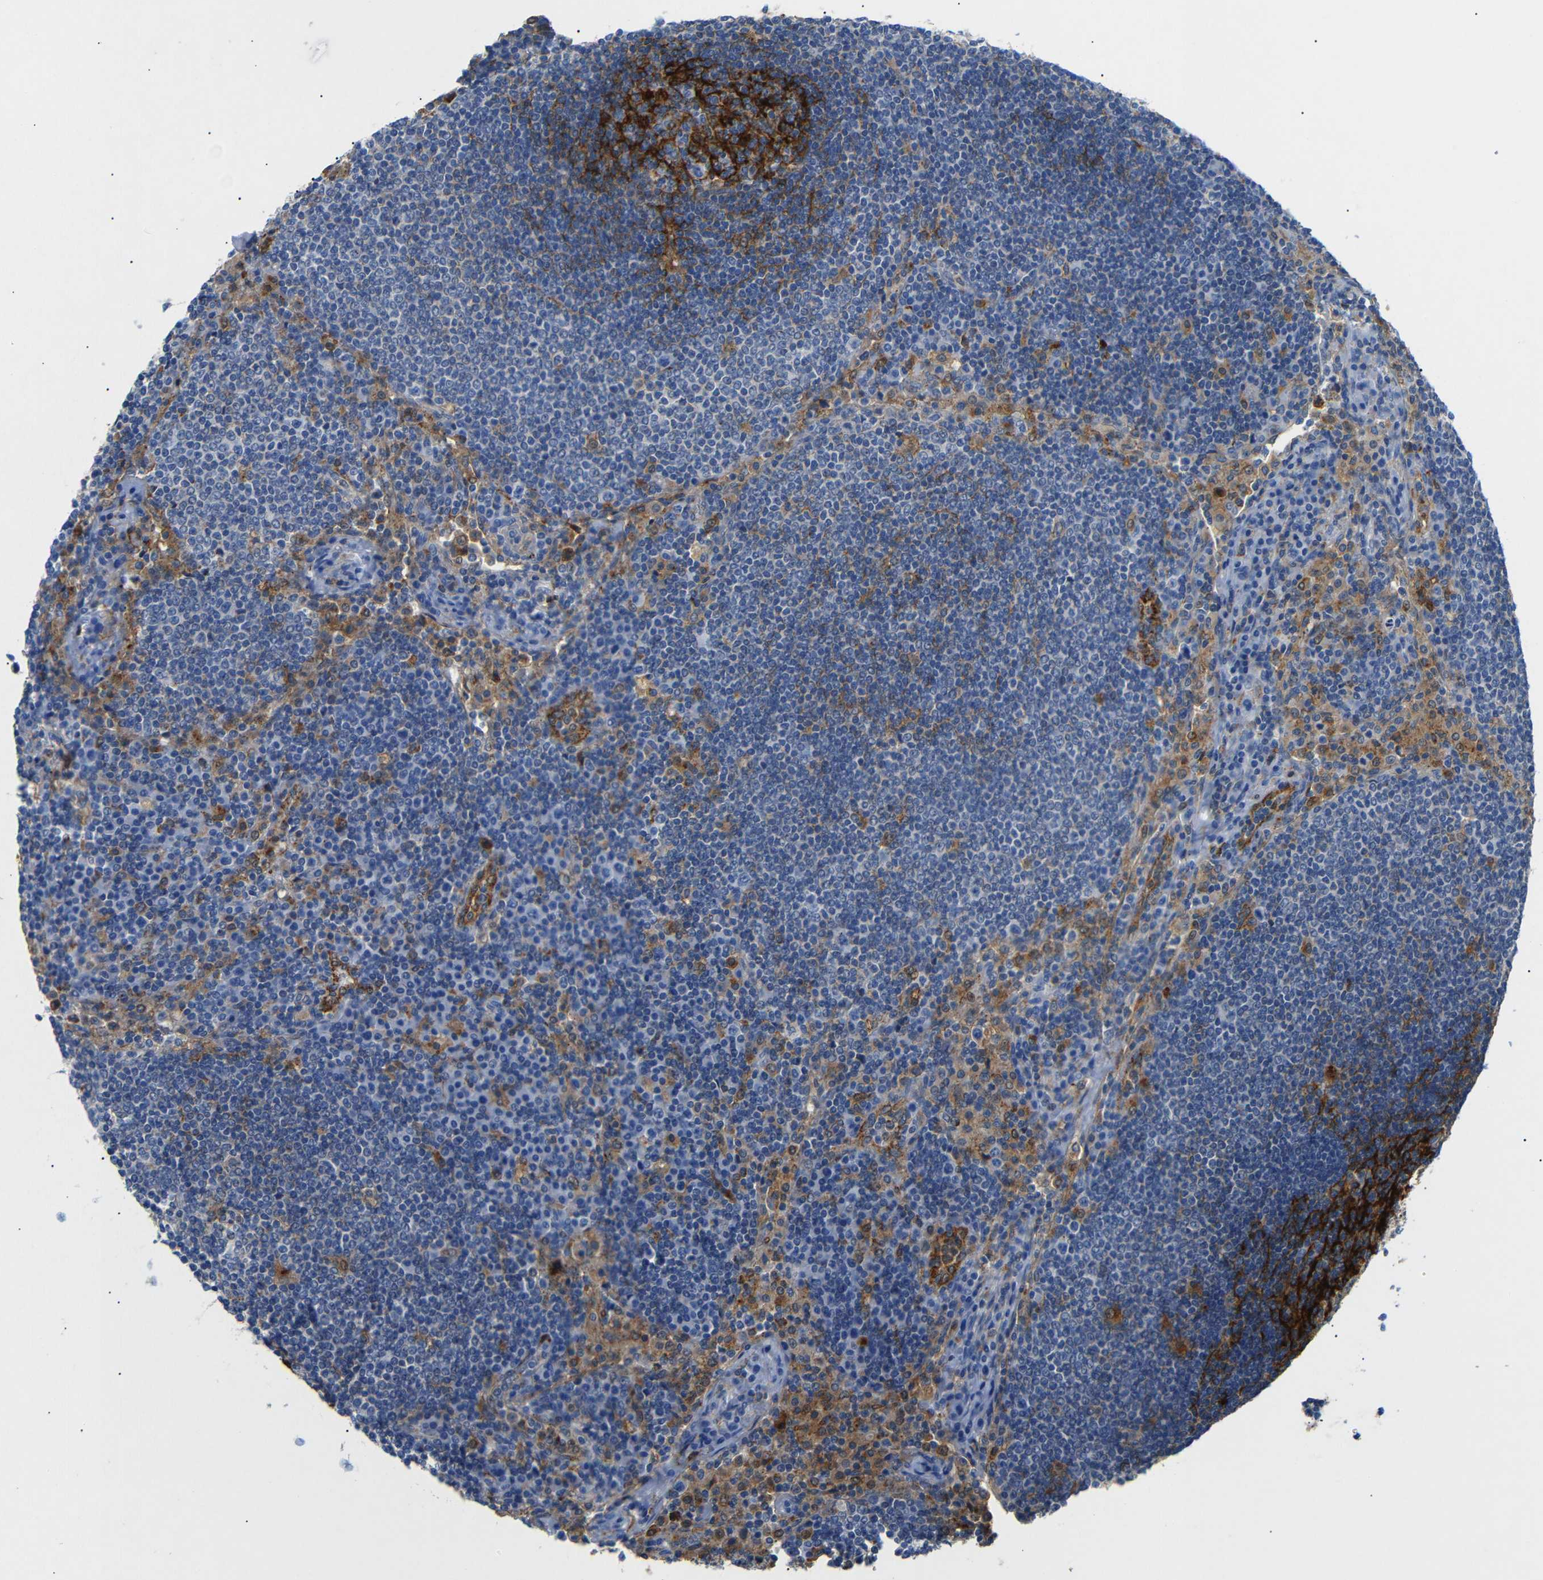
{"staining": {"intensity": "strong", "quantity": "<25%", "location": "cytoplasmic/membranous"}, "tissue": "lymph node", "cell_type": "Germinal center cells", "image_type": "normal", "snomed": [{"axis": "morphology", "description": "Normal tissue, NOS"}, {"axis": "topography", "description": "Lymph node"}], "caption": "The photomicrograph demonstrates staining of benign lymph node, revealing strong cytoplasmic/membranous protein staining (brown color) within germinal center cells.", "gene": "SDCBP", "patient": {"sex": "female", "age": 53}}